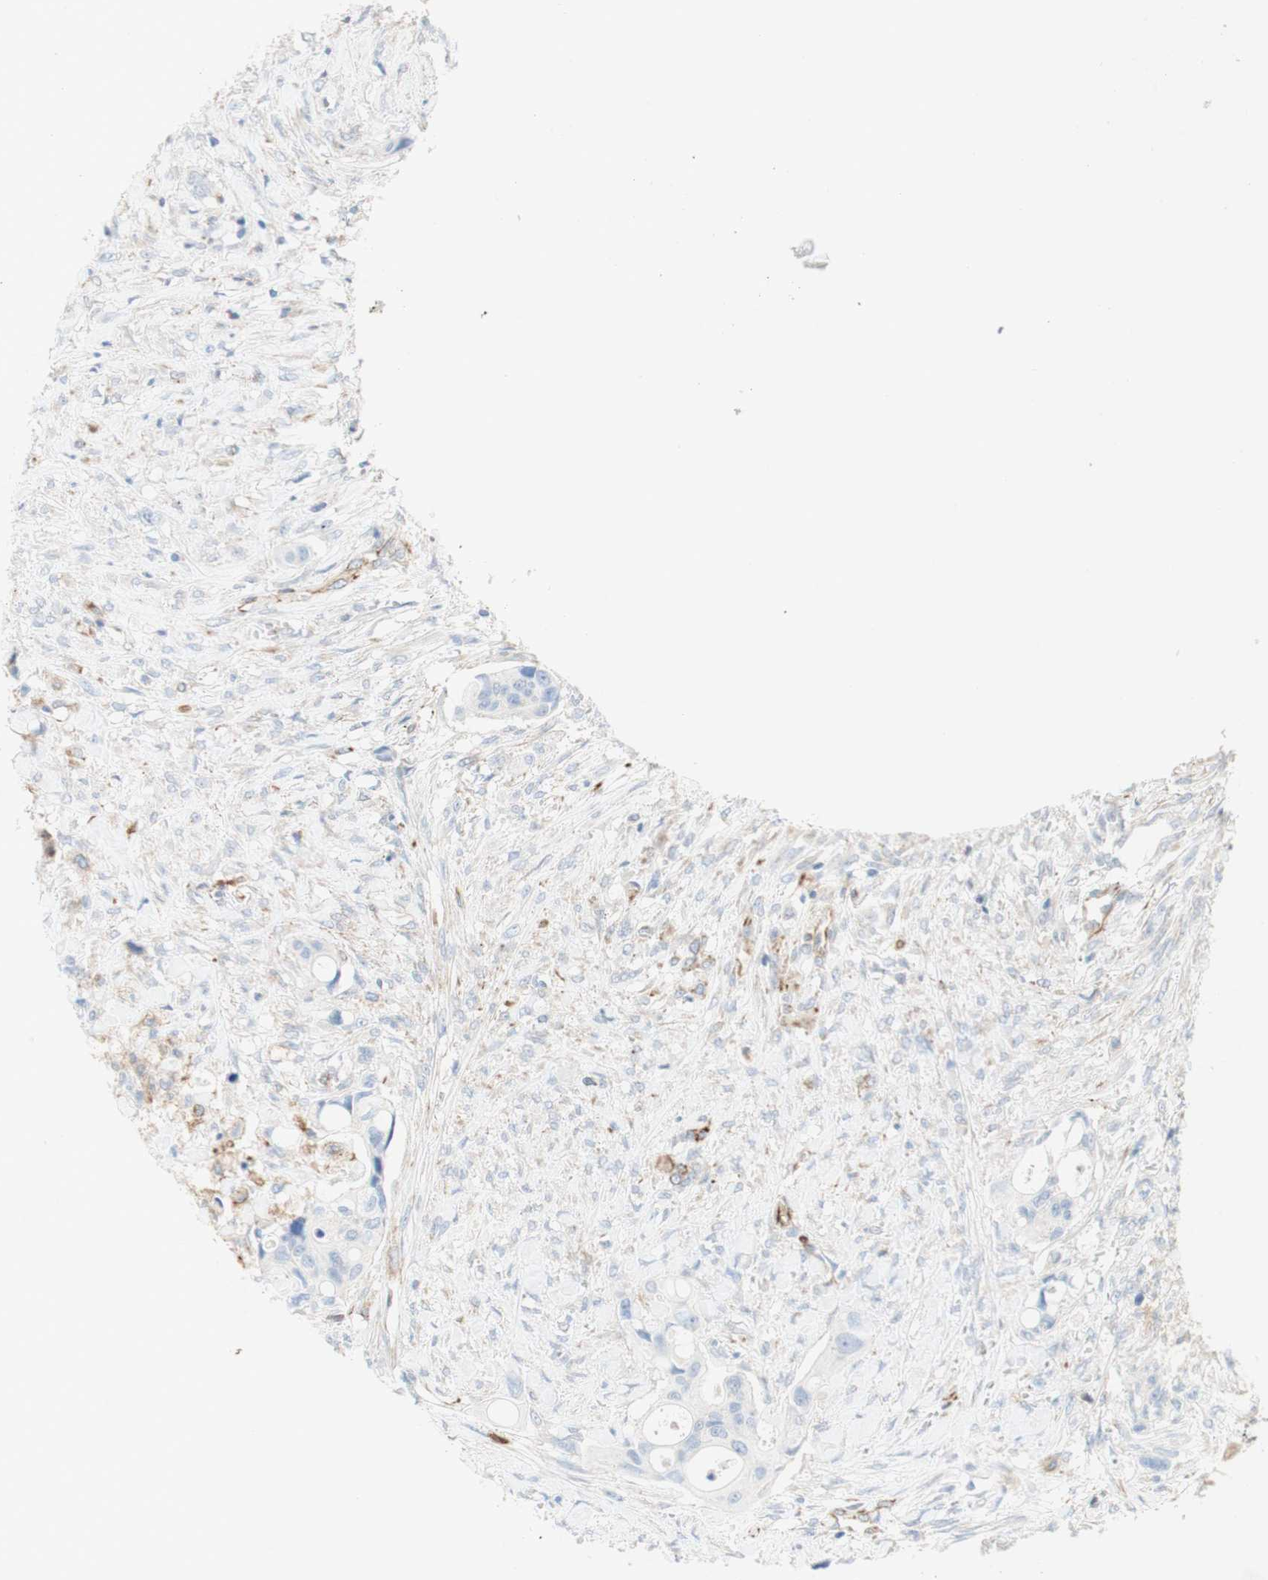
{"staining": {"intensity": "negative", "quantity": "none", "location": "none"}, "tissue": "colorectal cancer", "cell_type": "Tumor cells", "image_type": "cancer", "snomed": [{"axis": "morphology", "description": "Adenocarcinoma, NOS"}, {"axis": "topography", "description": "Colon"}], "caption": "High magnification brightfield microscopy of colorectal cancer (adenocarcinoma) stained with DAB (3,3'-diaminobenzidine) (brown) and counterstained with hematoxylin (blue): tumor cells show no significant positivity.", "gene": "POU2AF1", "patient": {"sex": "female", "age": 57}}